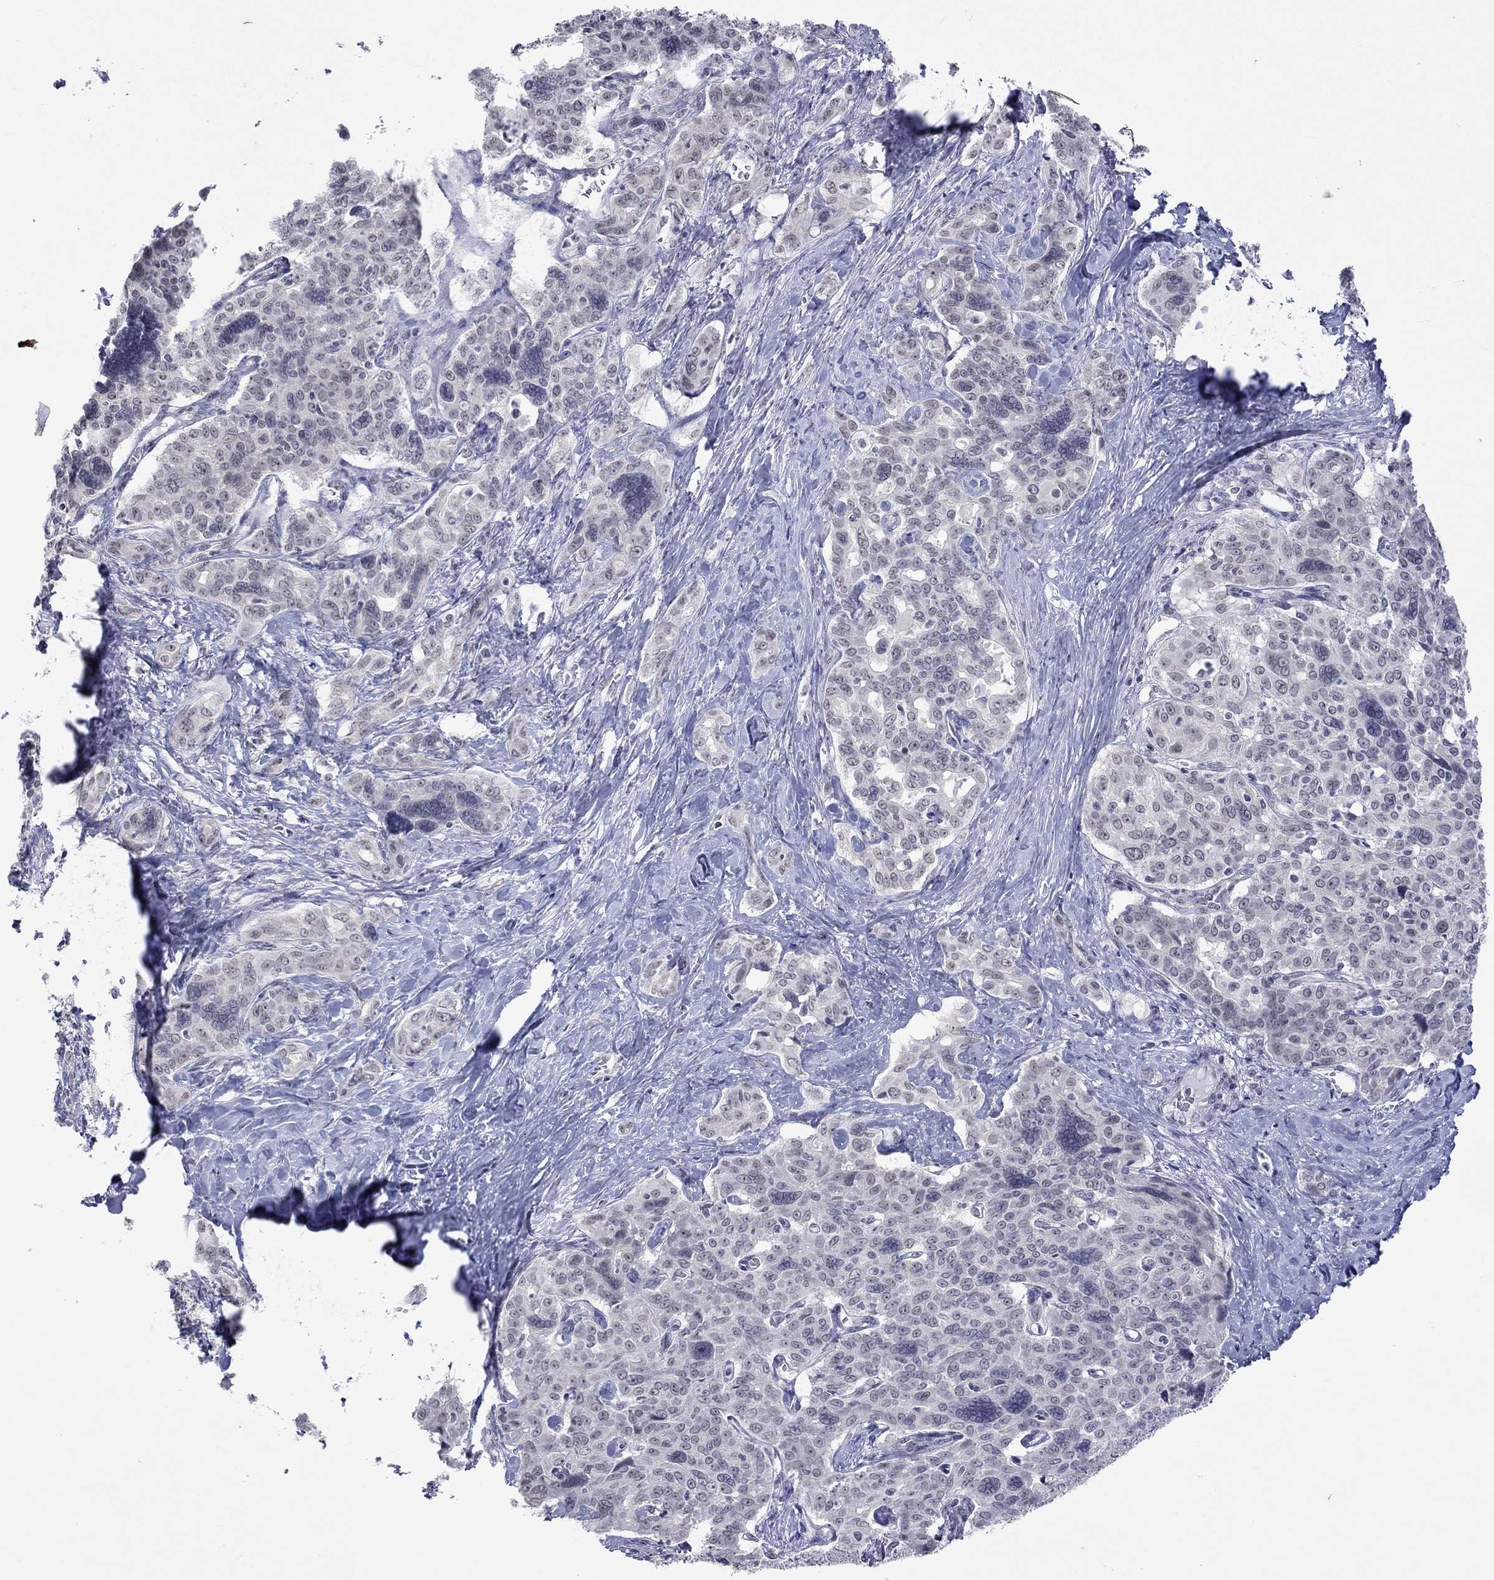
{"staining": {"intensity": "negative", "quantity": "none", "location": "none"}, "tissue": "liver cancer", "cell_type": "Tumor cells", "image_type": "cancer", "snomed": [{"axis": "morphology", "description": "Cholangiocarcinoma"}, {"axis": "topography", "description": "Liver"}], "caption": "The image reveals no significant staining in tumor cells of liver cancer (cholangiocarcinoma). (DAB immunohistochemistry, high magnification).", "gene": "TMEM143", "patient": {"sex": "female", "age": 47}}